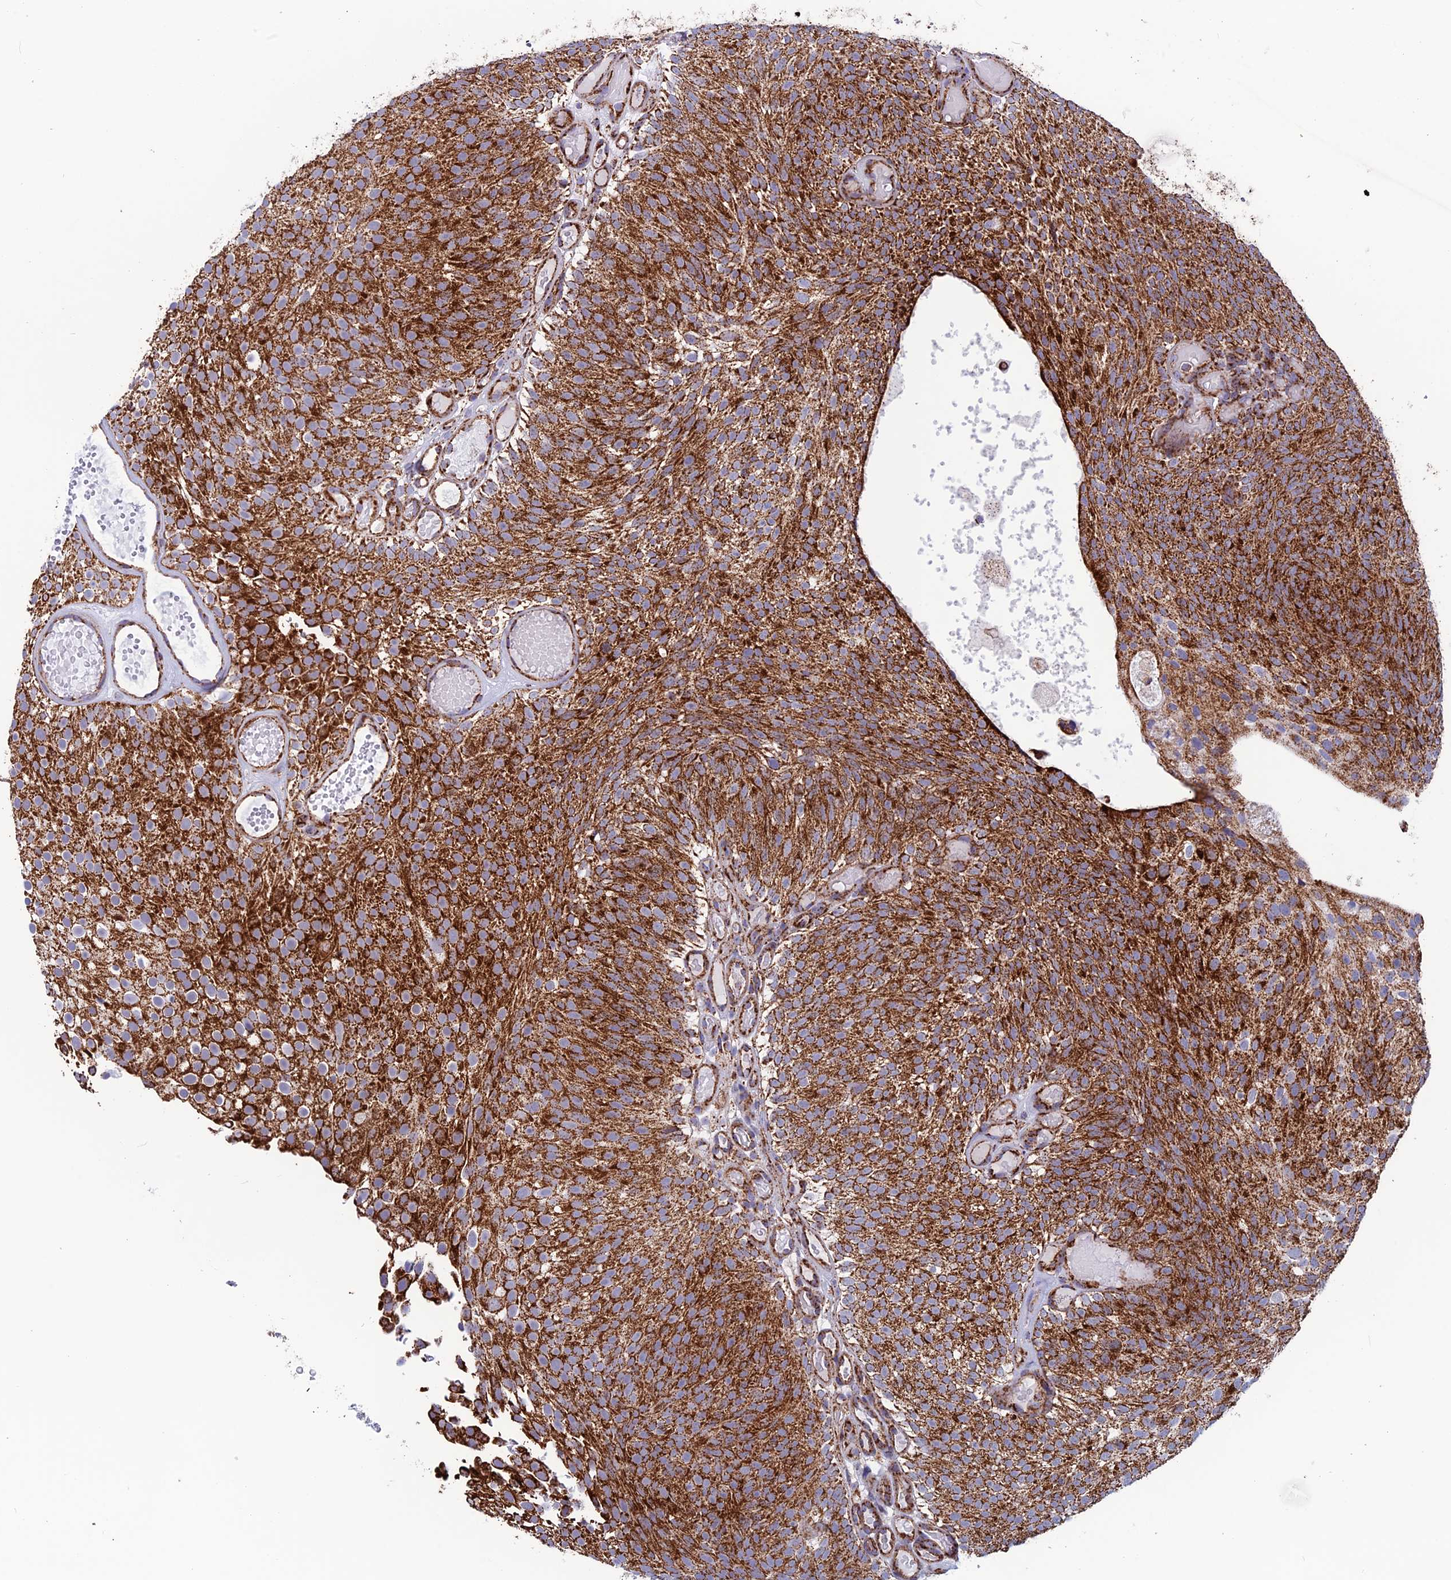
{"staining": {"intensity": "moderate", "quantity": ">75%", "location": "cytoplasmic/membranous"}, "tissue": "urothelial cancer", "cell_type": "Tumor cells", "image_type": "cancer", "snomed": [{"axis": "morphology", "description": "Urothelial carcinoma, Low grade"}, {"axis": "topography", "description": "Urinary bladder"}], "caption": "A micrograph of urothelial carcinoma (low-grade) stained for a protein shows moderate cytoplasmic/membranous brown staining in tumor cells. Using DAB (3,3'-diaminobenzidine) (brown) and hematoxylin (blue) stains, captured at high magnification using brightfield microscopy.", "gene": "MRPS18B", "patient": {"sex": "male", "age": 78}}